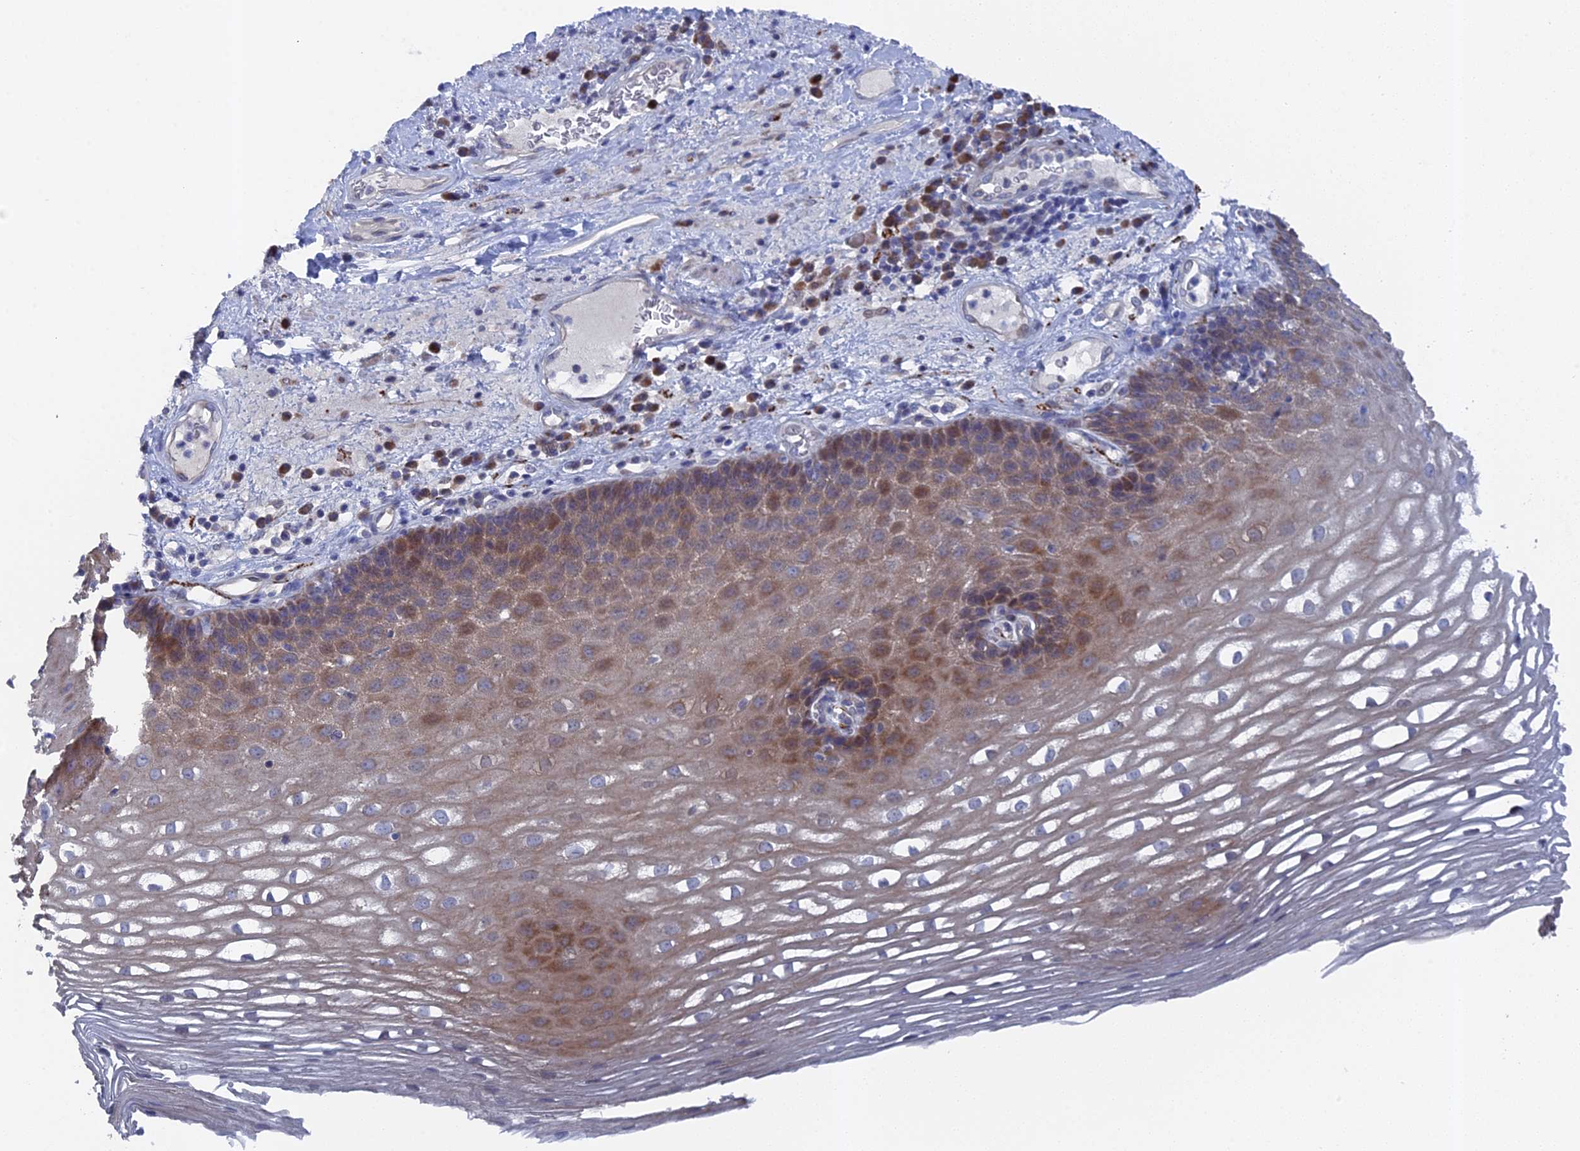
{"staining": {"intensity": "moderate", "quantity": "25%-75%", "location": "cytoplasmic/membranous"}, "tissue": "esophagus", "cell_type": "Squamous epithelial cells", "image_type": "normal", "snomed": [{"axis": "morphology", "description": "Normal tissue, NOS"}, {"axis": "topography", "description": "Esophagus"}], "caption": "Unremarkable esophagus reveals moderate cytoplasmic/membranous positivity in about 25%-75% of squamous epithelial cells, visualized by immunohistochemistry. (Brightfield microscopy of DAB IHC at high magnification).", "gene": "TMEM161A", "patient": {"sex": "male", "age": 62}}